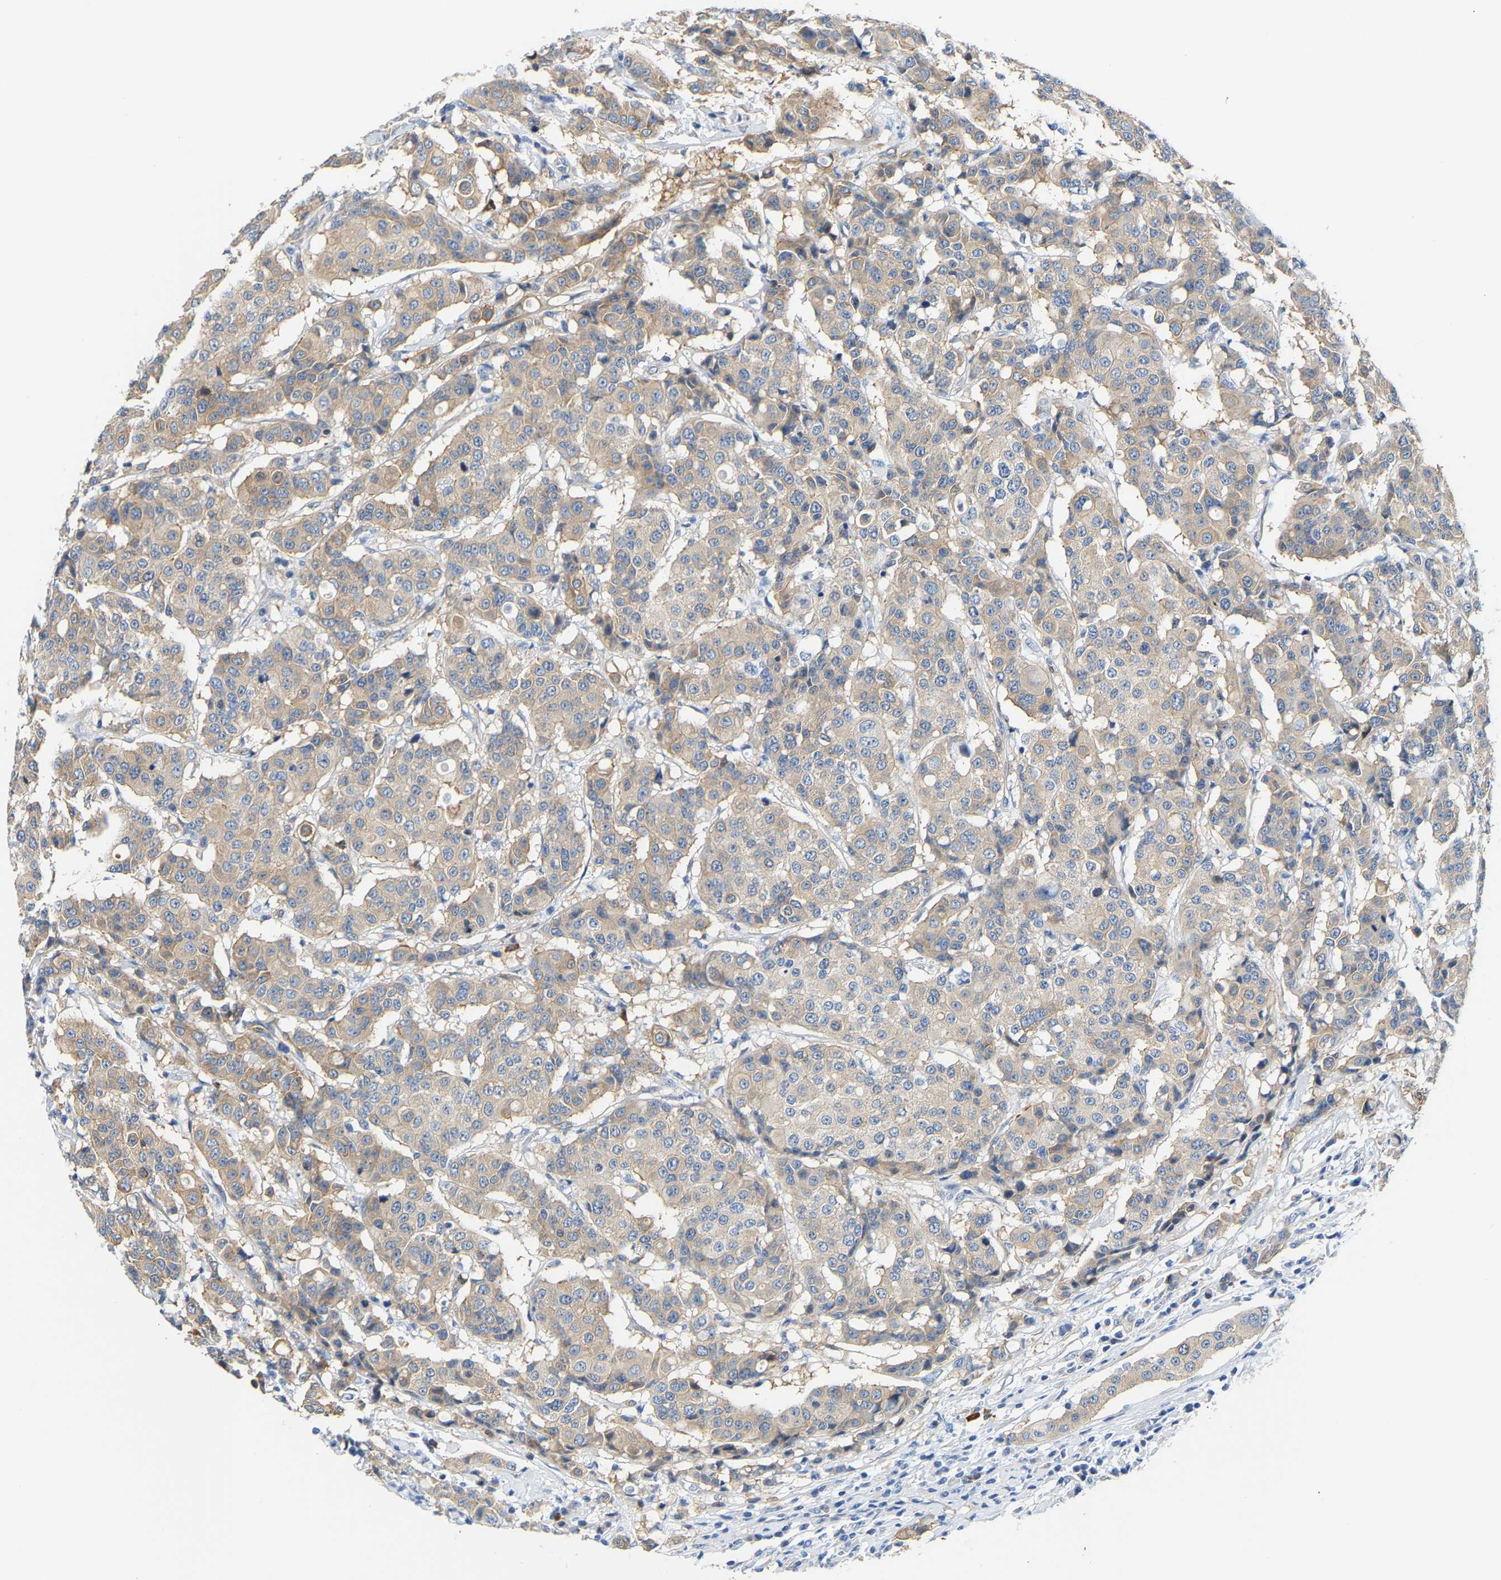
{"staining": {"intensity": "weak", "quantity": "<25%", "location": "cytoplasmic/membranous"}, "tissue": "breast cancer", "cell_type": "Tumor cells", "image_type": "cancer", "snomed": [{"axis": "morphology", "description": "Duct carcinoma"}, {"axis": "topography", "description": "Breast"}], "caption": "DAB immunohistochemical staining of human breast cancer reveals no significant staining in tumor cells. (Stains: DAB IHC with hematoxylin counter stain, Microscopy: brightfield microscopy at high magnification).", "gene": "PAWR", "patient": {"sex": "female", "age": 27}}